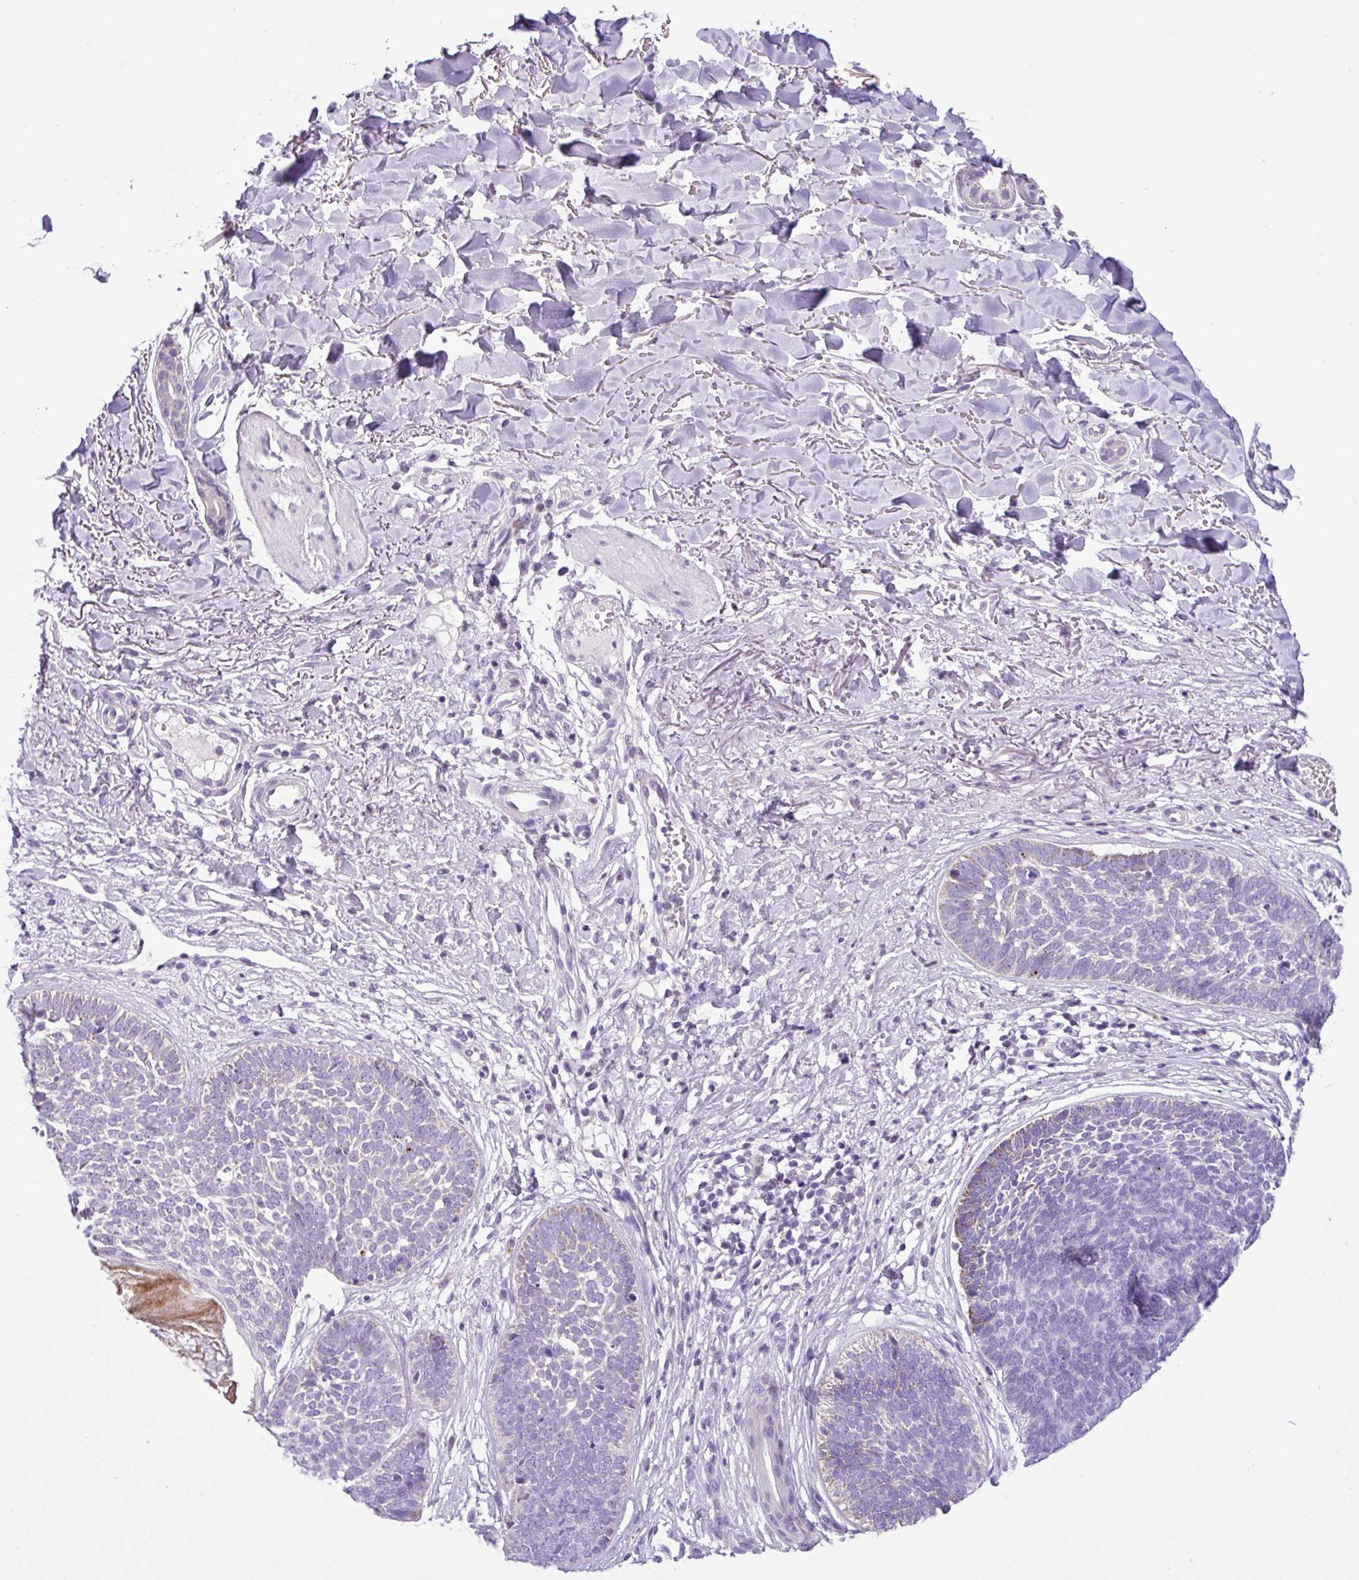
{"staining": {"intensity": "weak", "quantity": "25%-75%", "location": "cytoplasmic/membranous"}, "tissue": "skin cancer", "cell_type": "Tumor cells", "image_type": "cancer", "snomed": [{"axis": "morphology", "description": "Basal cell carcinoma"}, {"axis": "topography", "description": "Skin"}, {"axis": "topography", "description": "Skin of neck"}, {"axis": "topography", "description": "Skin of shoulder"}, {"axis": "topography", "description": "Skin of back"}], "caption": "Immunohistochemistry (IHC) (DAB) staining of human basal cell carcinoma (skin) exhibits weak cytoplasmic/membranous protein positivity in approximately 25%-75% of tumor cells. (brown staining indicates protein expression, while blue staining denotes nuclei).", "gene": "HMCN2", "patient": {"sex": "male", "age": 80}}